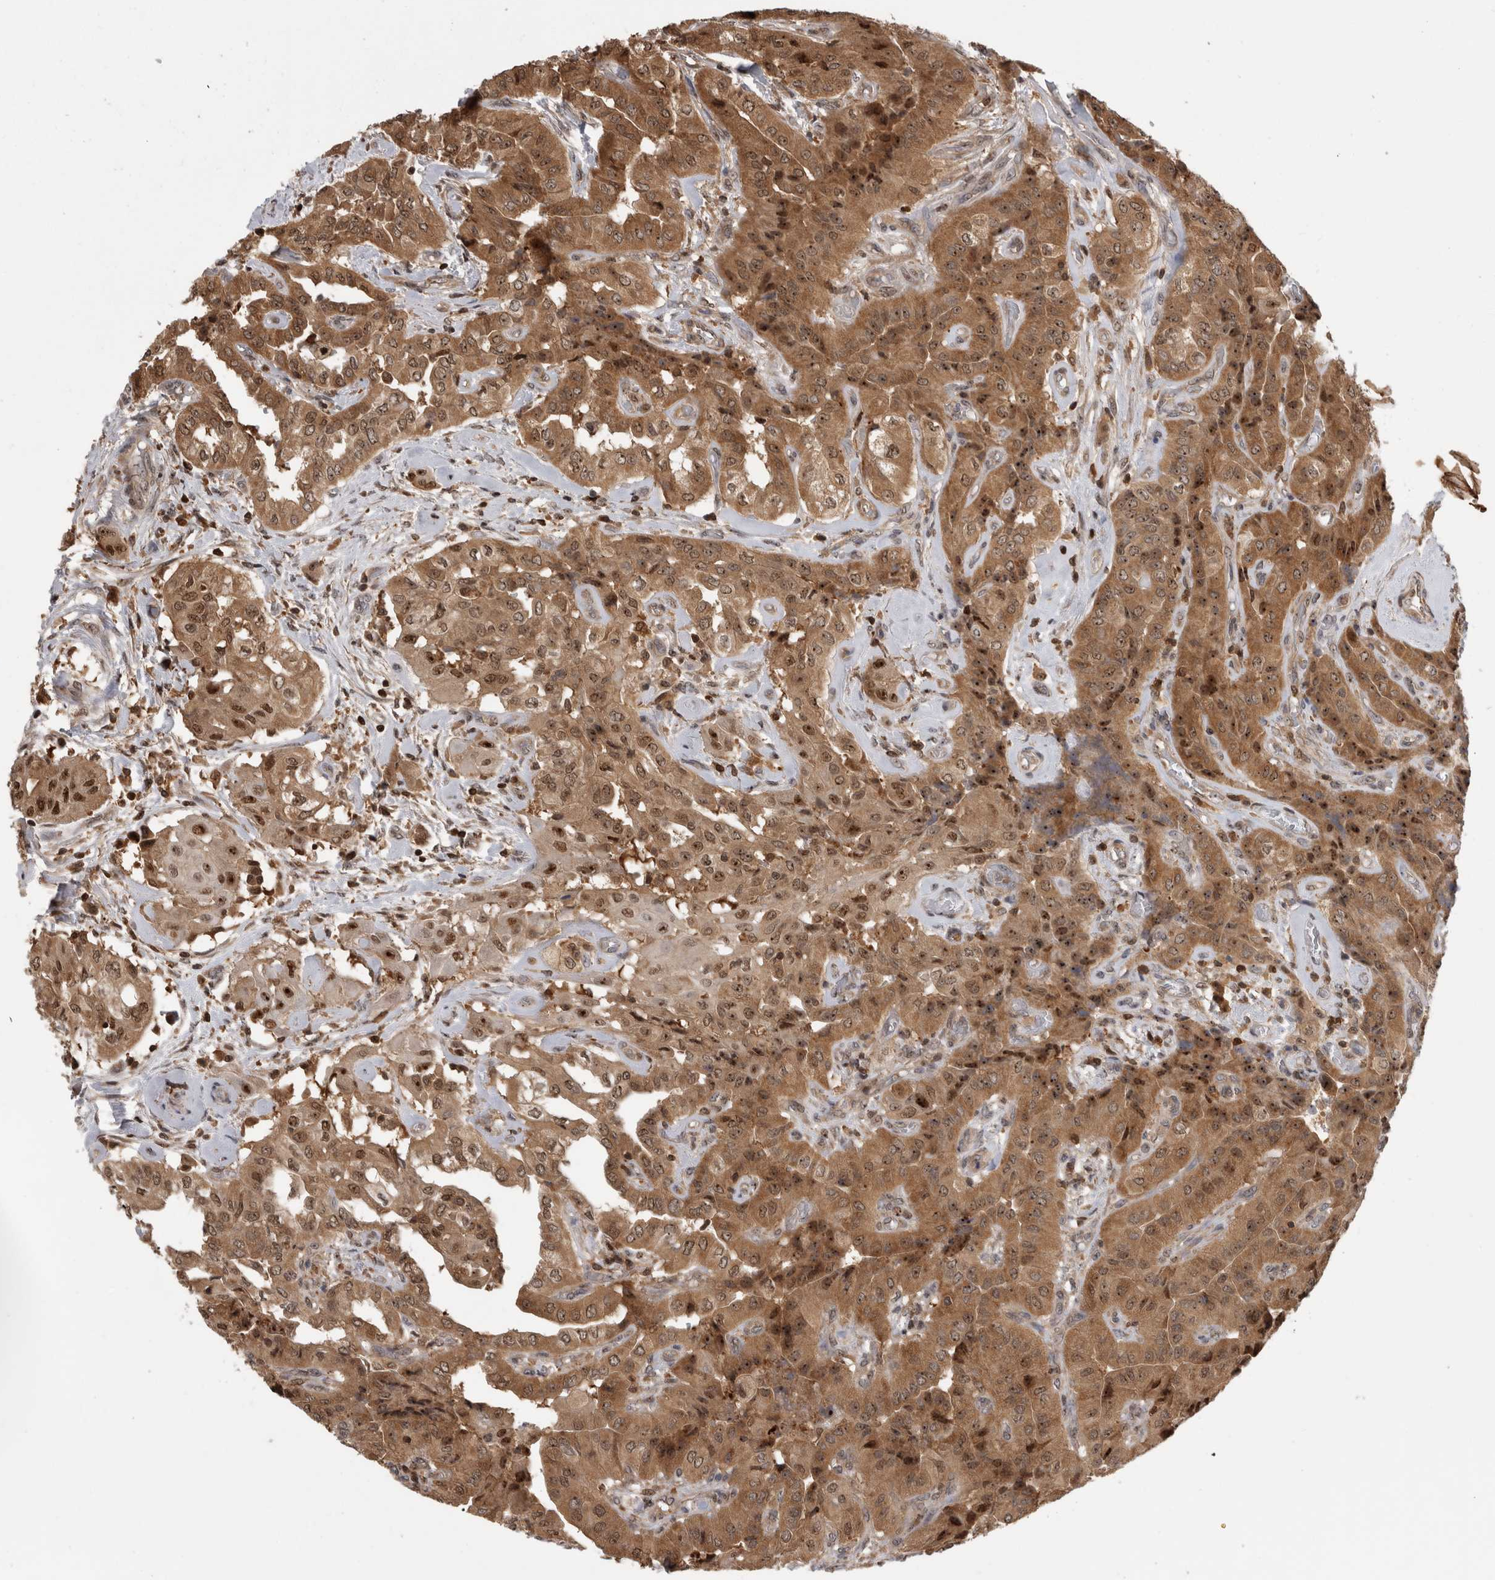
{"staining": {"intensity": "moderate", "quantity": ">75%", "location": "cytoplasmic/membranous,nuclear"}, "tissue": "thyroid cancer", "cell_type": "Tumor cells", "image_type": "cancer", "snomed": [{"axis": "morphology", "description": "Papillary adenocarcinoma, NOS"}, {"axis": "topography", "description": "Thyroid gland"}], "caption": "A high-resolution histopathology image shows immunohistochemistry staining of thyroid cancer, which displays moderate cytoplasmic/membranous and nuclear positivity in approximately >75% of tumor cells. The protein of interest is shown in brown color, while the nuclei are stained blue.", "gene": "TDRD7", "patient": {"sex": "female", "age": 59}}